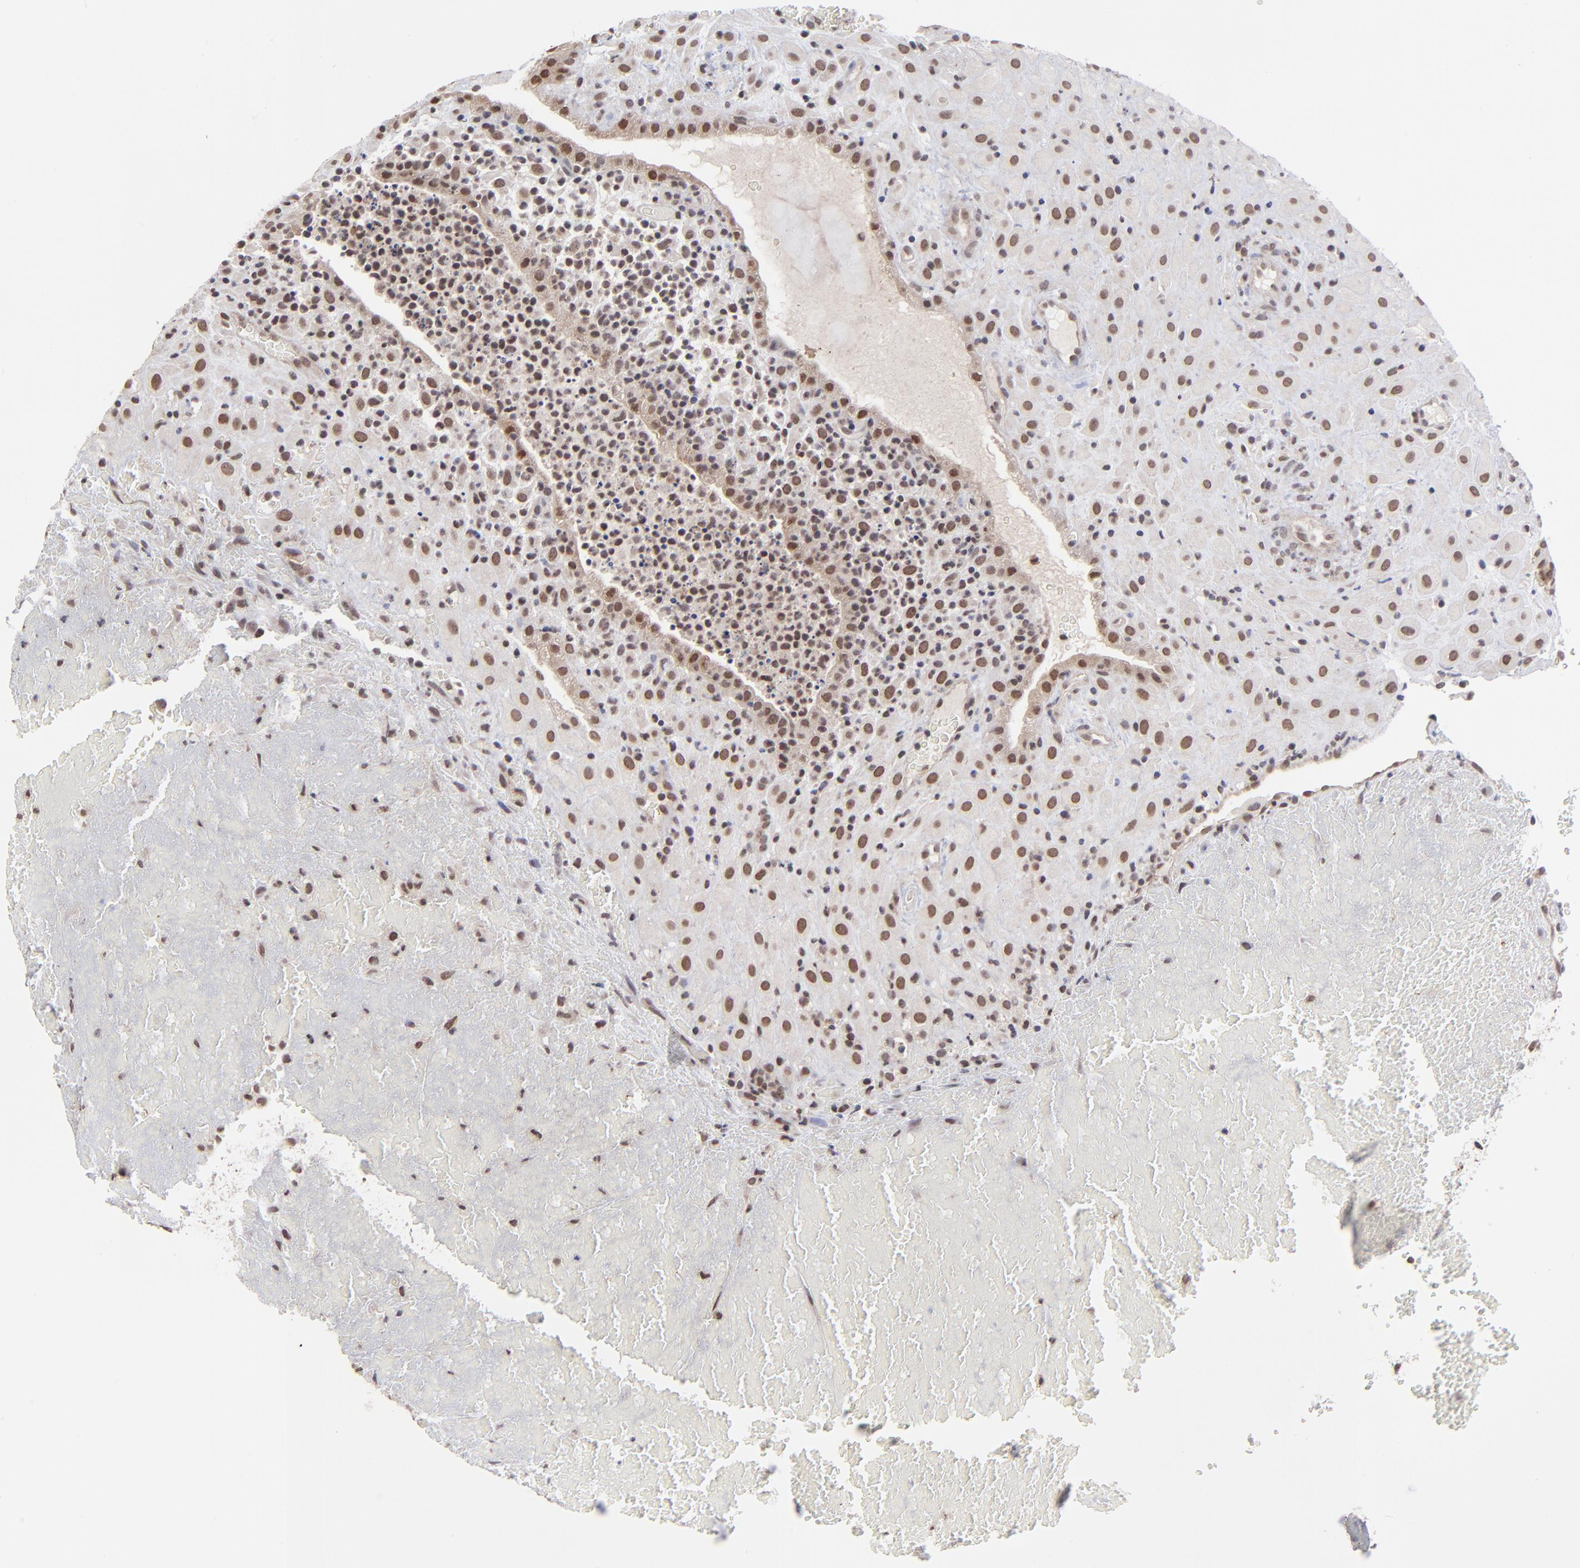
{"staining": {"intensity": "strong", "quantity": ">75%", "location": "nuclear"}, "tissue": "placenta", "cell_type": "Decidual cells", "image_type": "normal", "snomed": [{"axis": "morphology", "description": "Normal tissue, NOS"}, {"axis": "topography", "description": "Placenta"}], "caption": "DAB (3,3'-diaminobenzidine) immunohistochemical staining of normal human placenta shows strong nuclear protein staining in about >75% of decidual cells.", "gene": "ZNF419", "patient": {"sex": "female", "age": 19}}